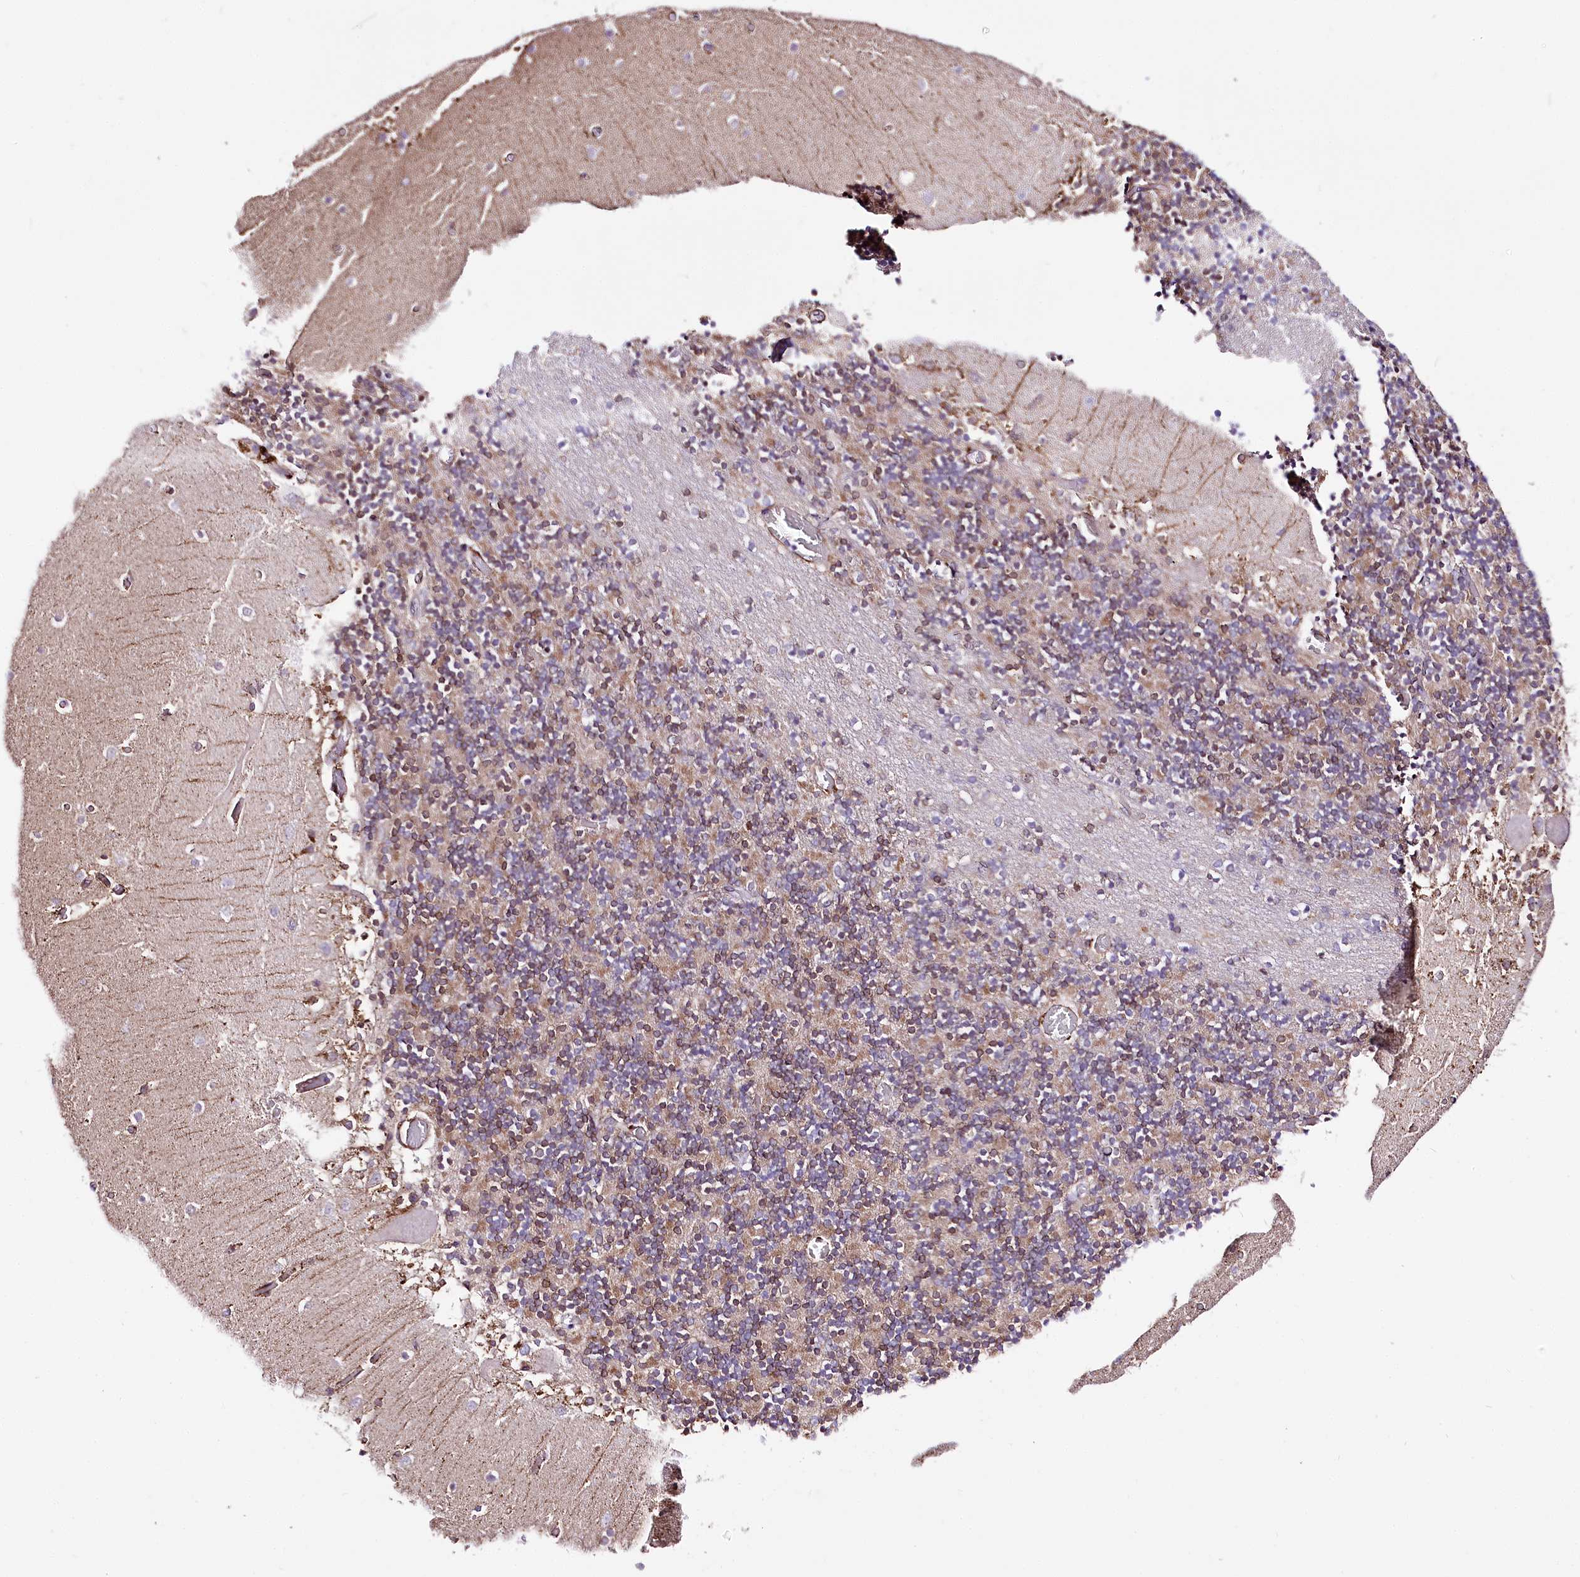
{"staining": {"intensity": "moderate", "quantity": "25%-75%", "location": "cytoplasmic/membranous"}, "tissue": "cerebellum", "cell_type": "Cells in granular layer", "image_type": "normal", "snomed": [{"axis": "morphology", "description": "Normal tissue, NOS"}, {"axis": "topography", "description": "Cerebellum"}], "caption": "A histopathology image of human cerebellum stained for a protein demonstrates moderate cytoplasmic/membranous brown staining in cells in granular layer. (Stains: DAB (3,3'-diaminobenzidine) in brown, nuclei in blue, Microscopy: brightfield microscopy at high magnification).", "gene": "WWC1", "patient": {"sex": "female", "age": 28}}